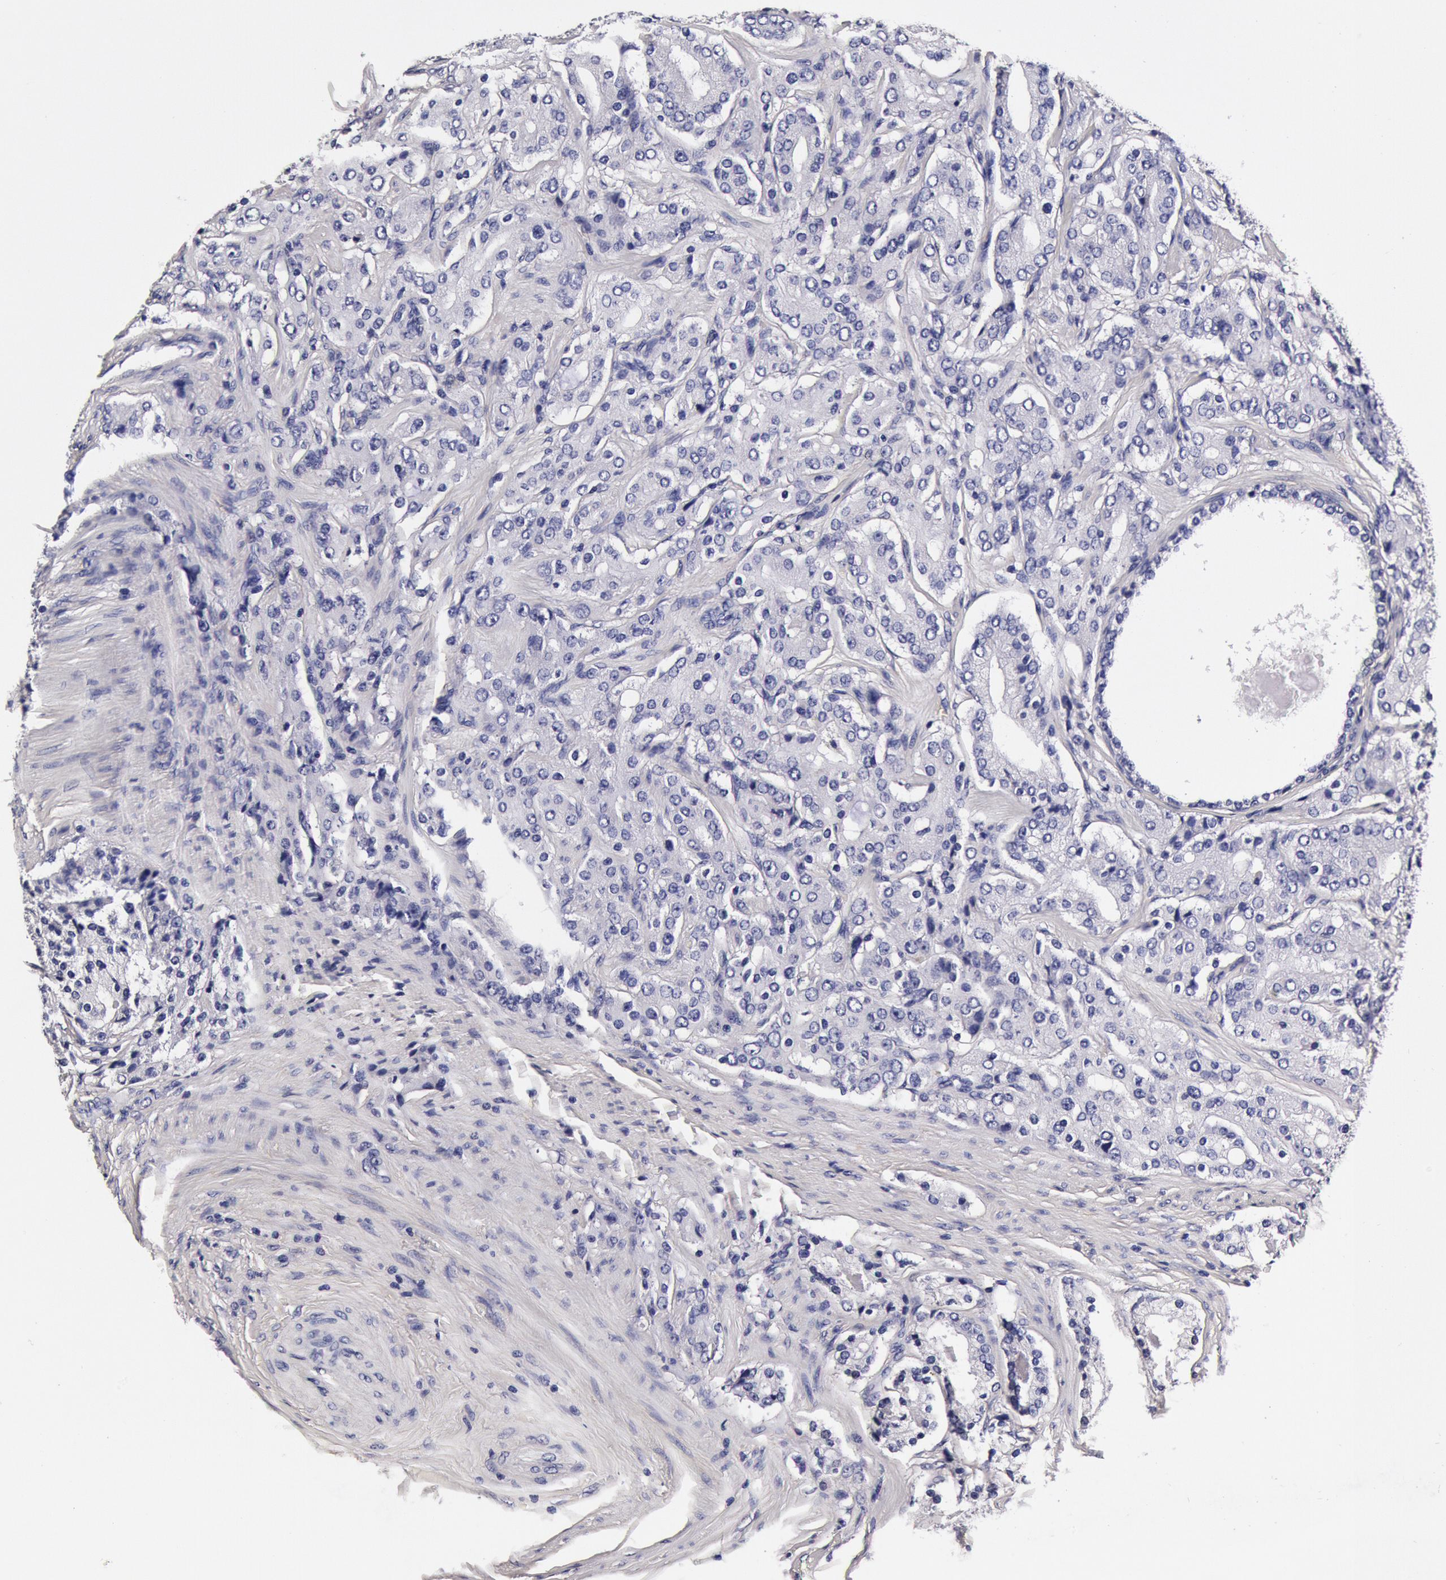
{"staining": {"intensity": "negative", "quantity": "none", "location": "none"}, "tissue": "prostate cancer", "cell_type": "Tumor cells", "image_type": "cancer", "snomed": [{"axis": "morphology", "description": "Adenocarcinoma, Medium grade"}, {"axis": "topography", "description": "Prostate"}], "caption": "Immunohistochemistry image of neoplastic tissue: human prostate cancer (medium-grade adenocarcinoma) stained with DAB demonstrates no significant protein positivity in tumor cells.", "gene": "CCDC22", "patient": {"sex": "male", "age": 72}}